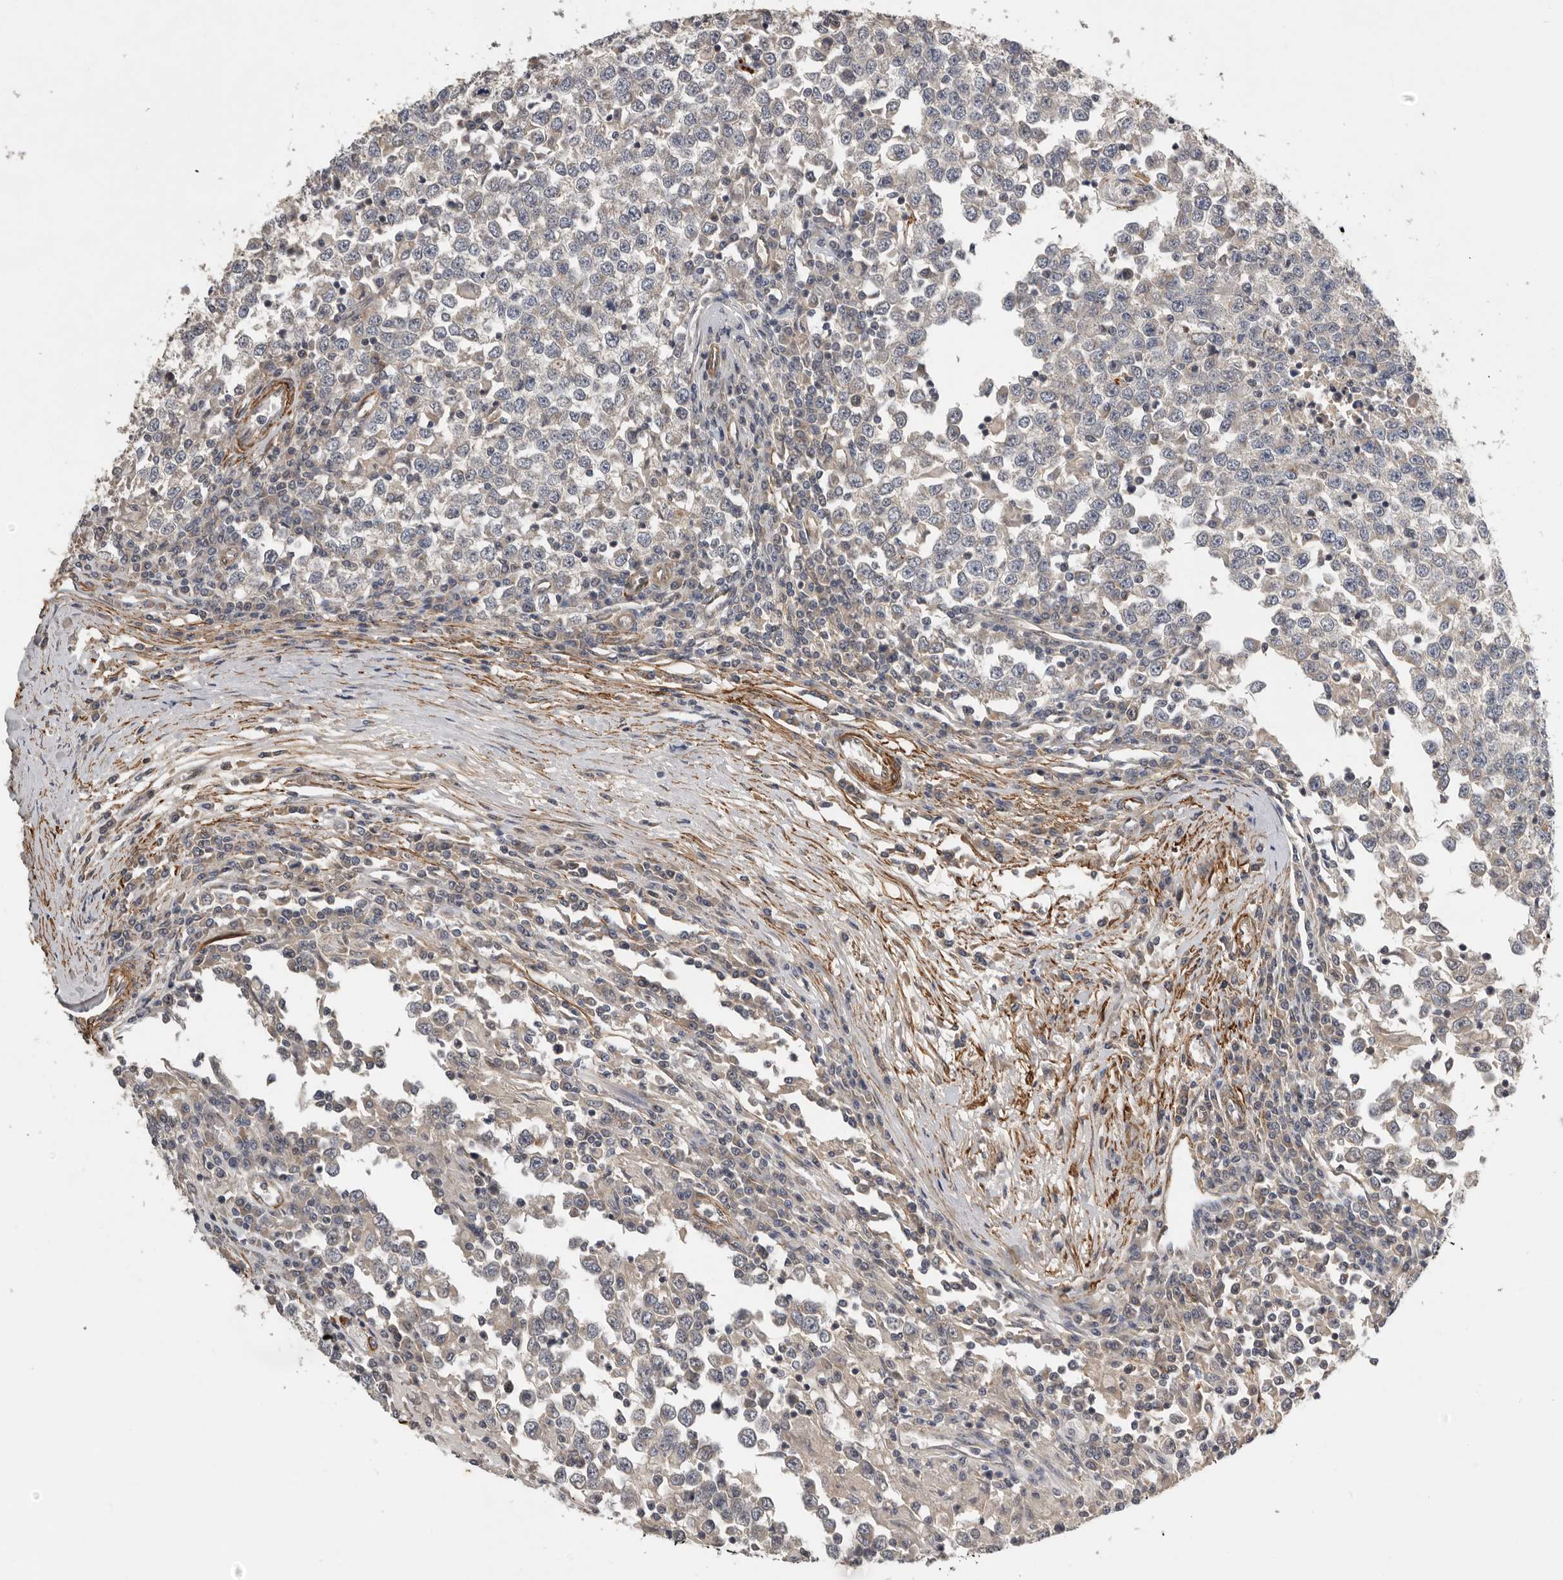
{"staining": {"intensity": "weak", "quantity": "<25%", "location": "cytoplasmic/membranous"}, "tissue": "testis cancer", "cell_type": "Tumor cells", "image_type": "cancer", "snomed": [{"axis": "morphology", "description": "Seminoma, NOS"}, {"axis": "topography", "description": "Testis"}], "caption": "Immunohistochemistry of seminoma (testis) displays no expression in tumor cells.", "gene": "RNF157", "patient": {"sex": "male", "age": 65}}